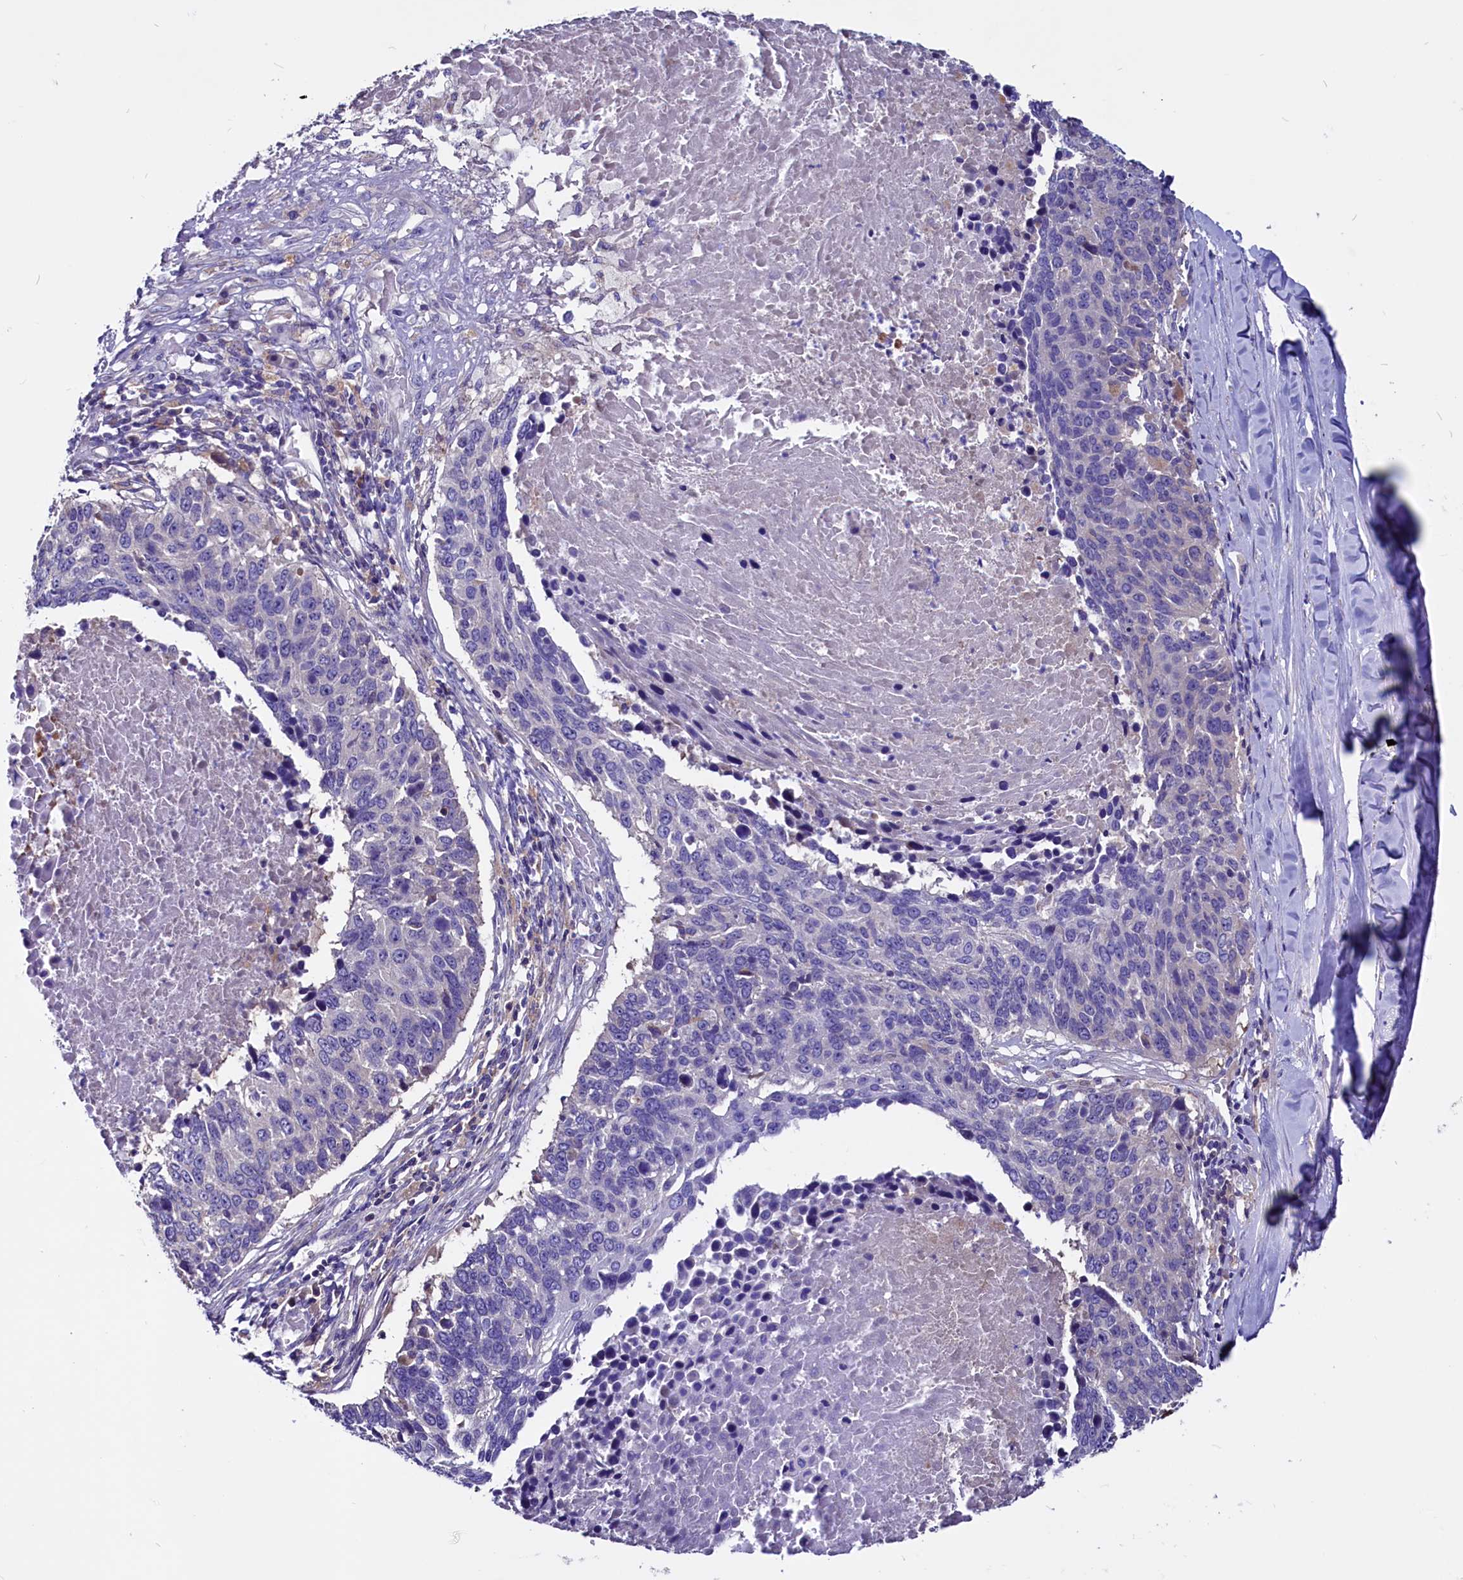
{"staining": {"intensity": "negative", "quantity": "none", "location": "none"}, "tissue": "lung cancer", "cell_type": "Tumor cells", "image_type": "cancer", "snomed": [{"axis": "morphology", "description": "Normal tissue, NOS"}, {"axis": "morphology", "description": "Squamous cell carcinoma, NOS"}, {"axis": "topography", "description": "Lymph node"}, {"axis": "topography", "description": "Lung"}], "caption": "Photomicrograph shows no protein expression in tumor cells of lung squamous cell carcinoma tissue.", "gene": "CCBE1", "patient": {"sex": "male", "age": 66}}